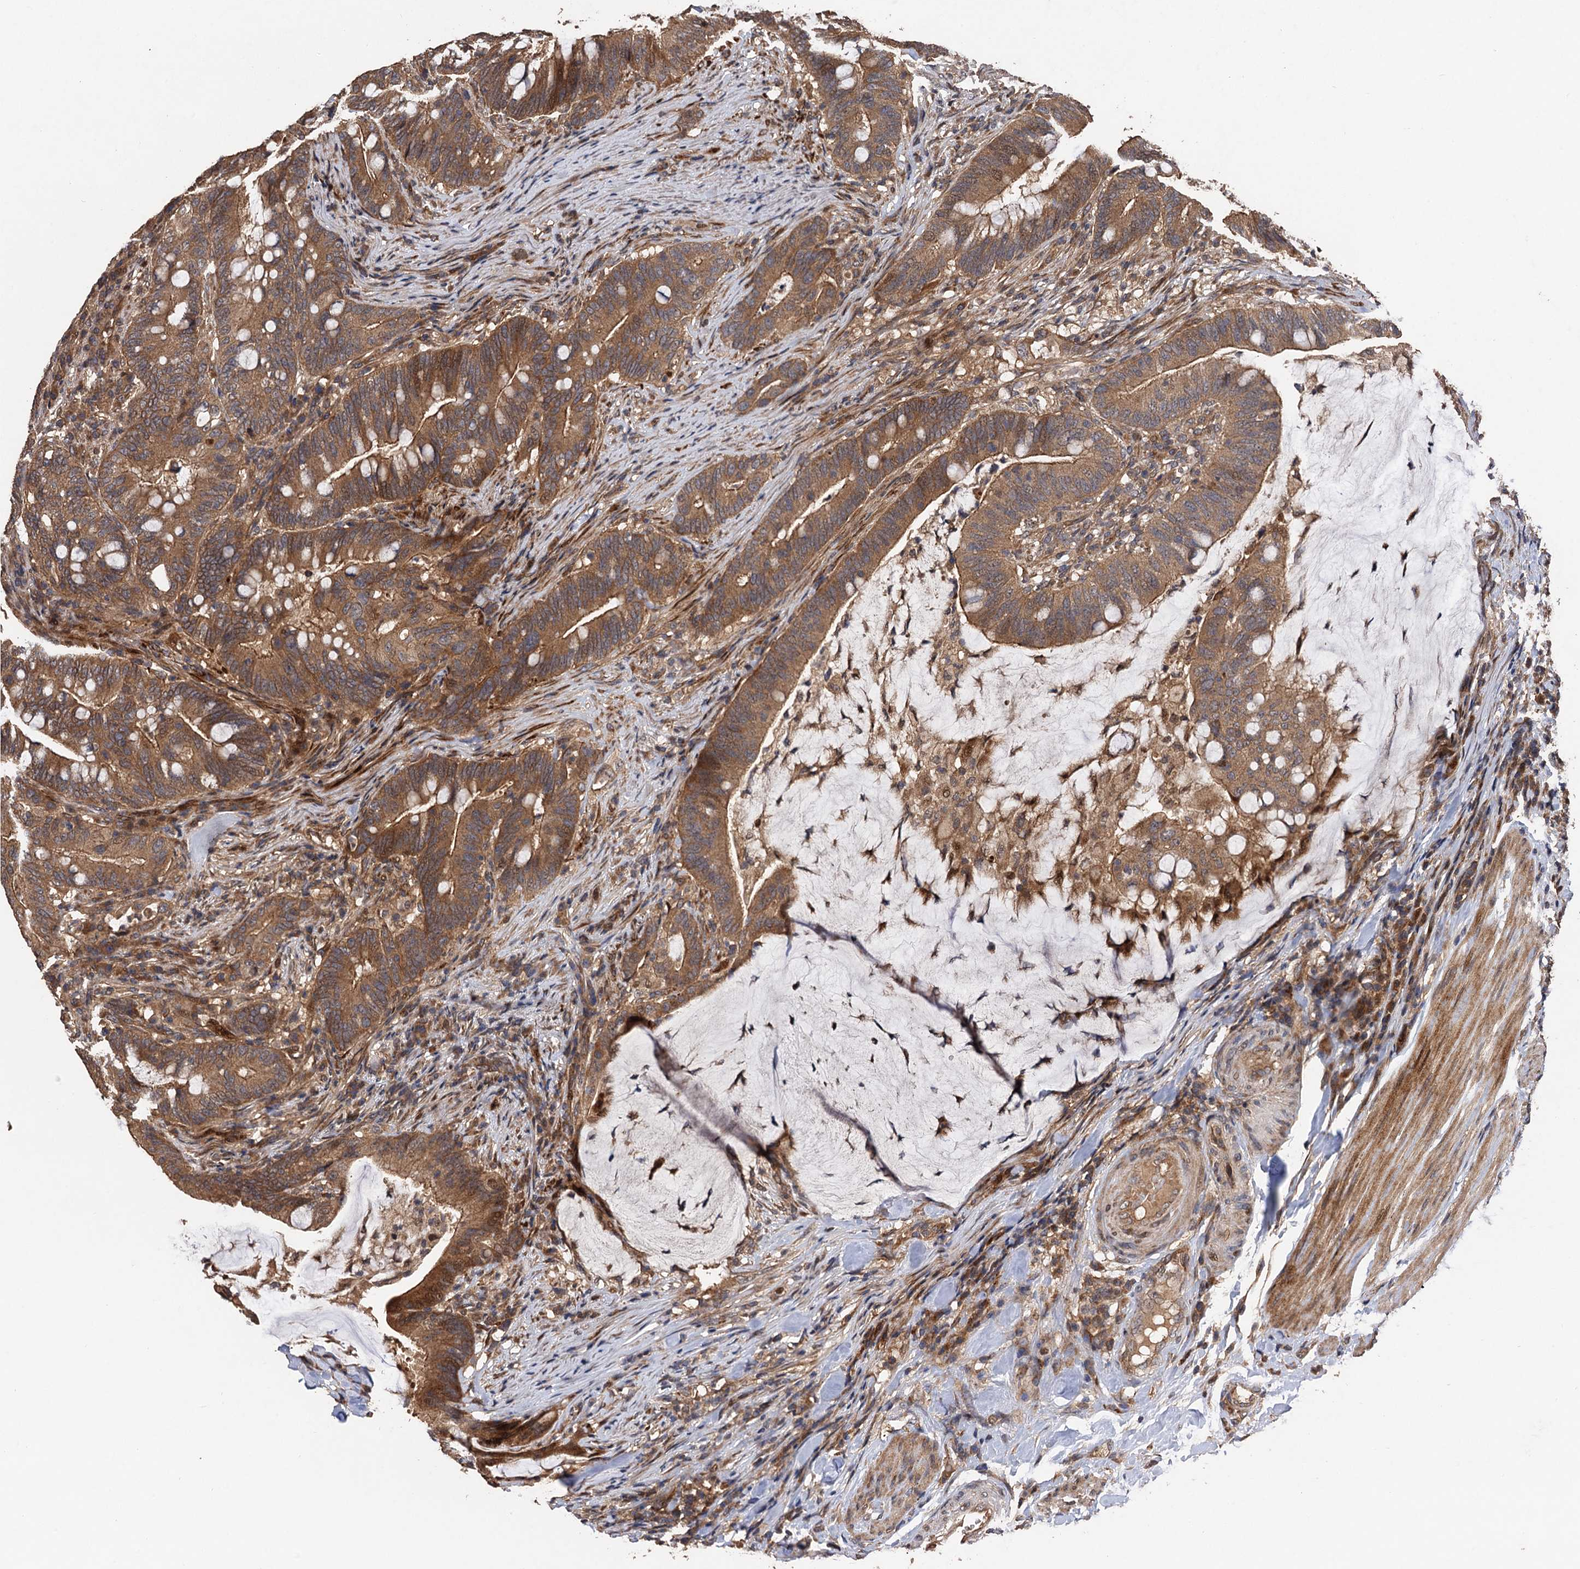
{"staining": {"intensity": "moderate", "quantity": ">75%", "location": "cytoplasmic/membranous,nuclear"}, "tissue": "colorectal cancer", "cell_type": "Tumor cells", "image_type": "cancer", "snomed": [{"axis": "morphology", "description": "Adenocarcinoma, NOS"}, {"axis": "topography", "description": "Colon"}], "caption": "Immunohistochemistry histopathology image of human adenocarcinoma (colorectal) stained for a protein (brown), which demonstrates medium levels of moderate cytoplasmic/membranous and nuclear positivity in approximately >75% of tumor cells.", "gene": "TMEM39B", "patient": {"sex": "female", "age": 66}}